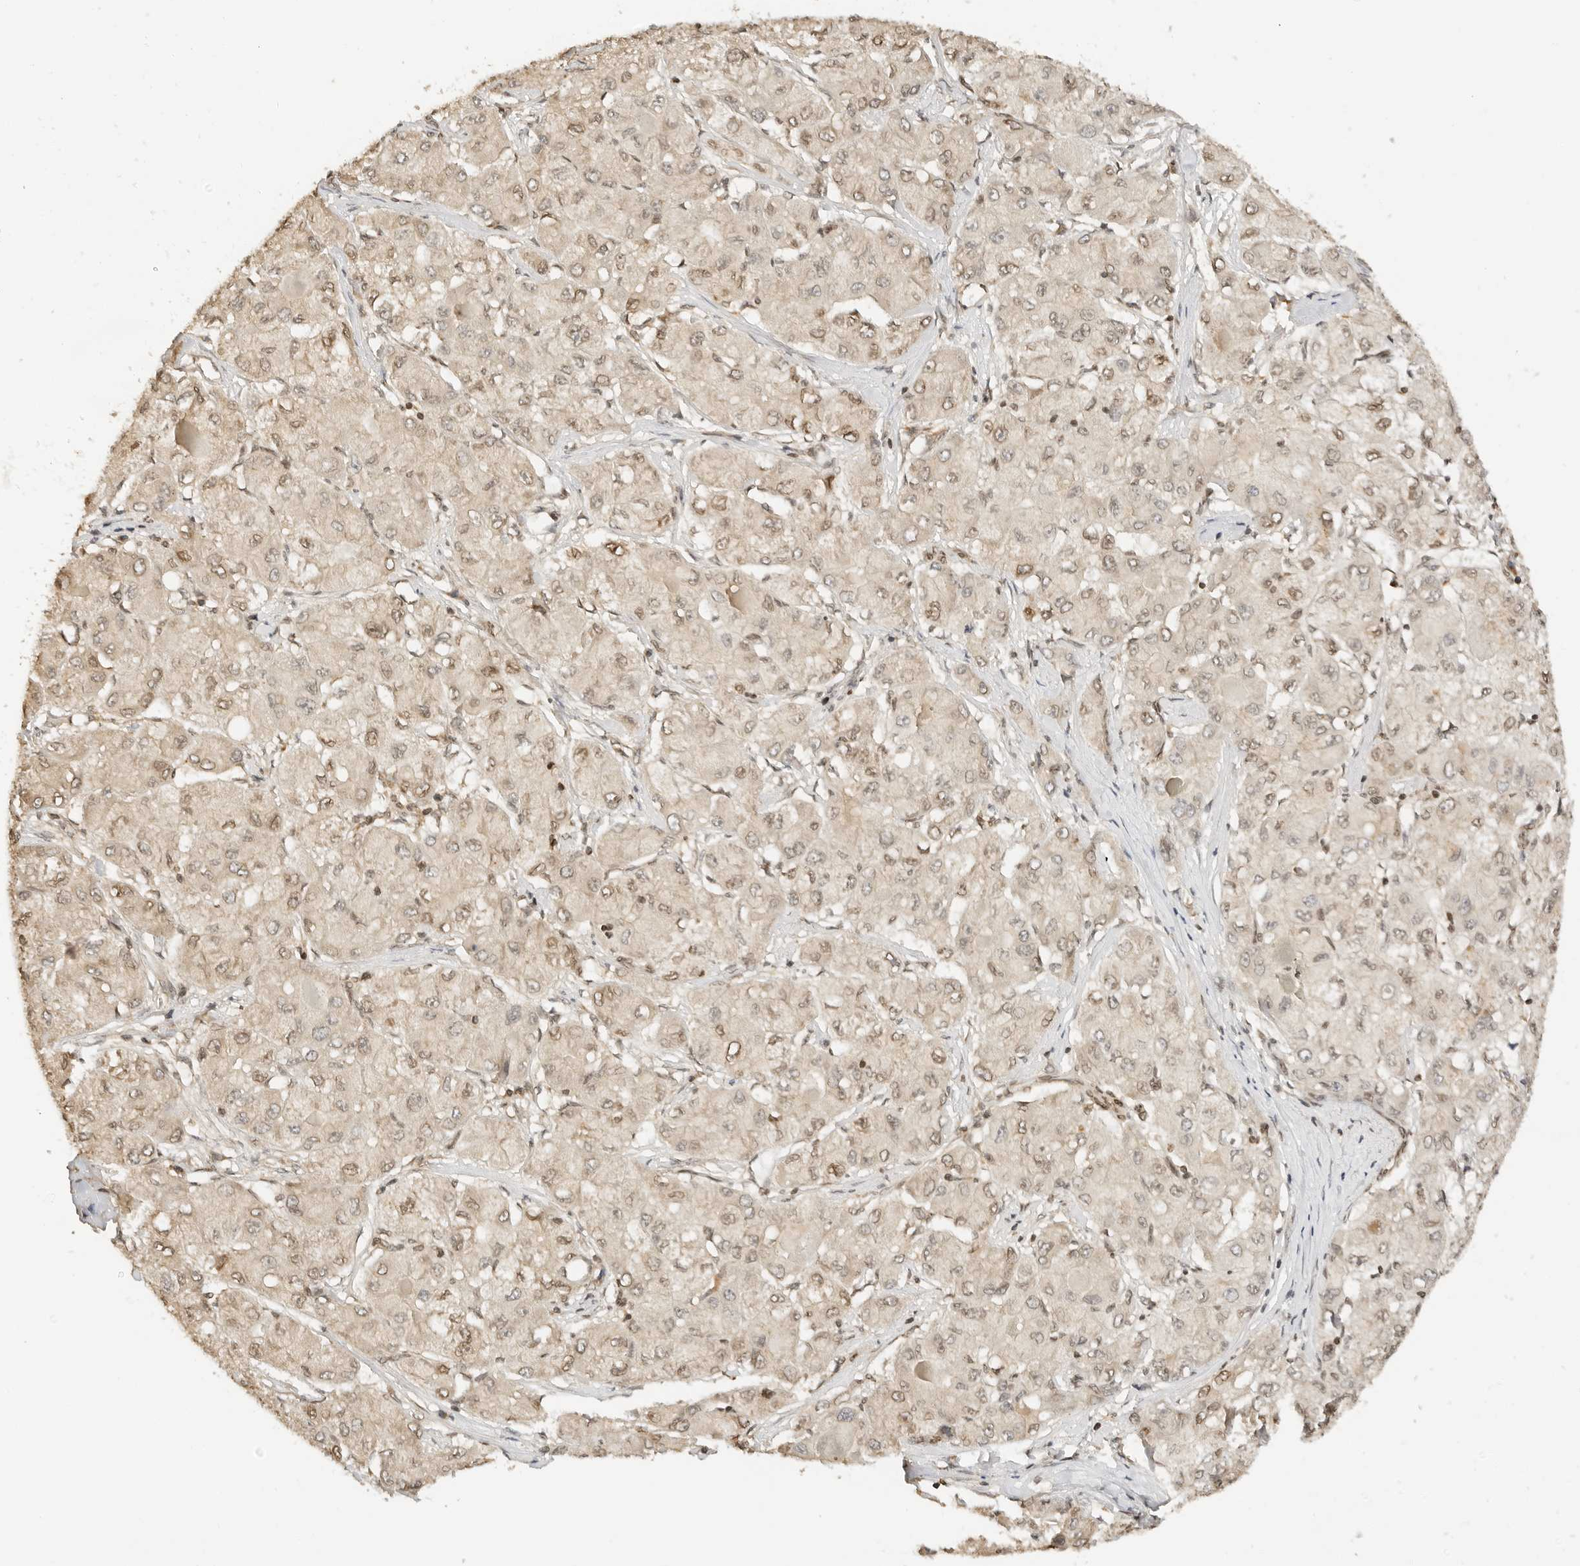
{"staining": {"intensity": "weak", "quantity": ">75%", "location": "nuclear"}, "tissue": "liver cancer", "cell_type": "Tumor cells", "image_type": "cancer", "snomed": [{"axis": "morphology", "description": "Carcinoma, Hepatocellular, NOS"}, {"axis": "topography", "description": "Liver"}], "caption": "High-power microscopy captured an IHC image of liver cancer (hepatocellular carcinoma), revealing weak nuclear positivity in approximately >75% of tumor cells.", "gene": "POLH", "patient": {"sex": "male", "age": 80}}